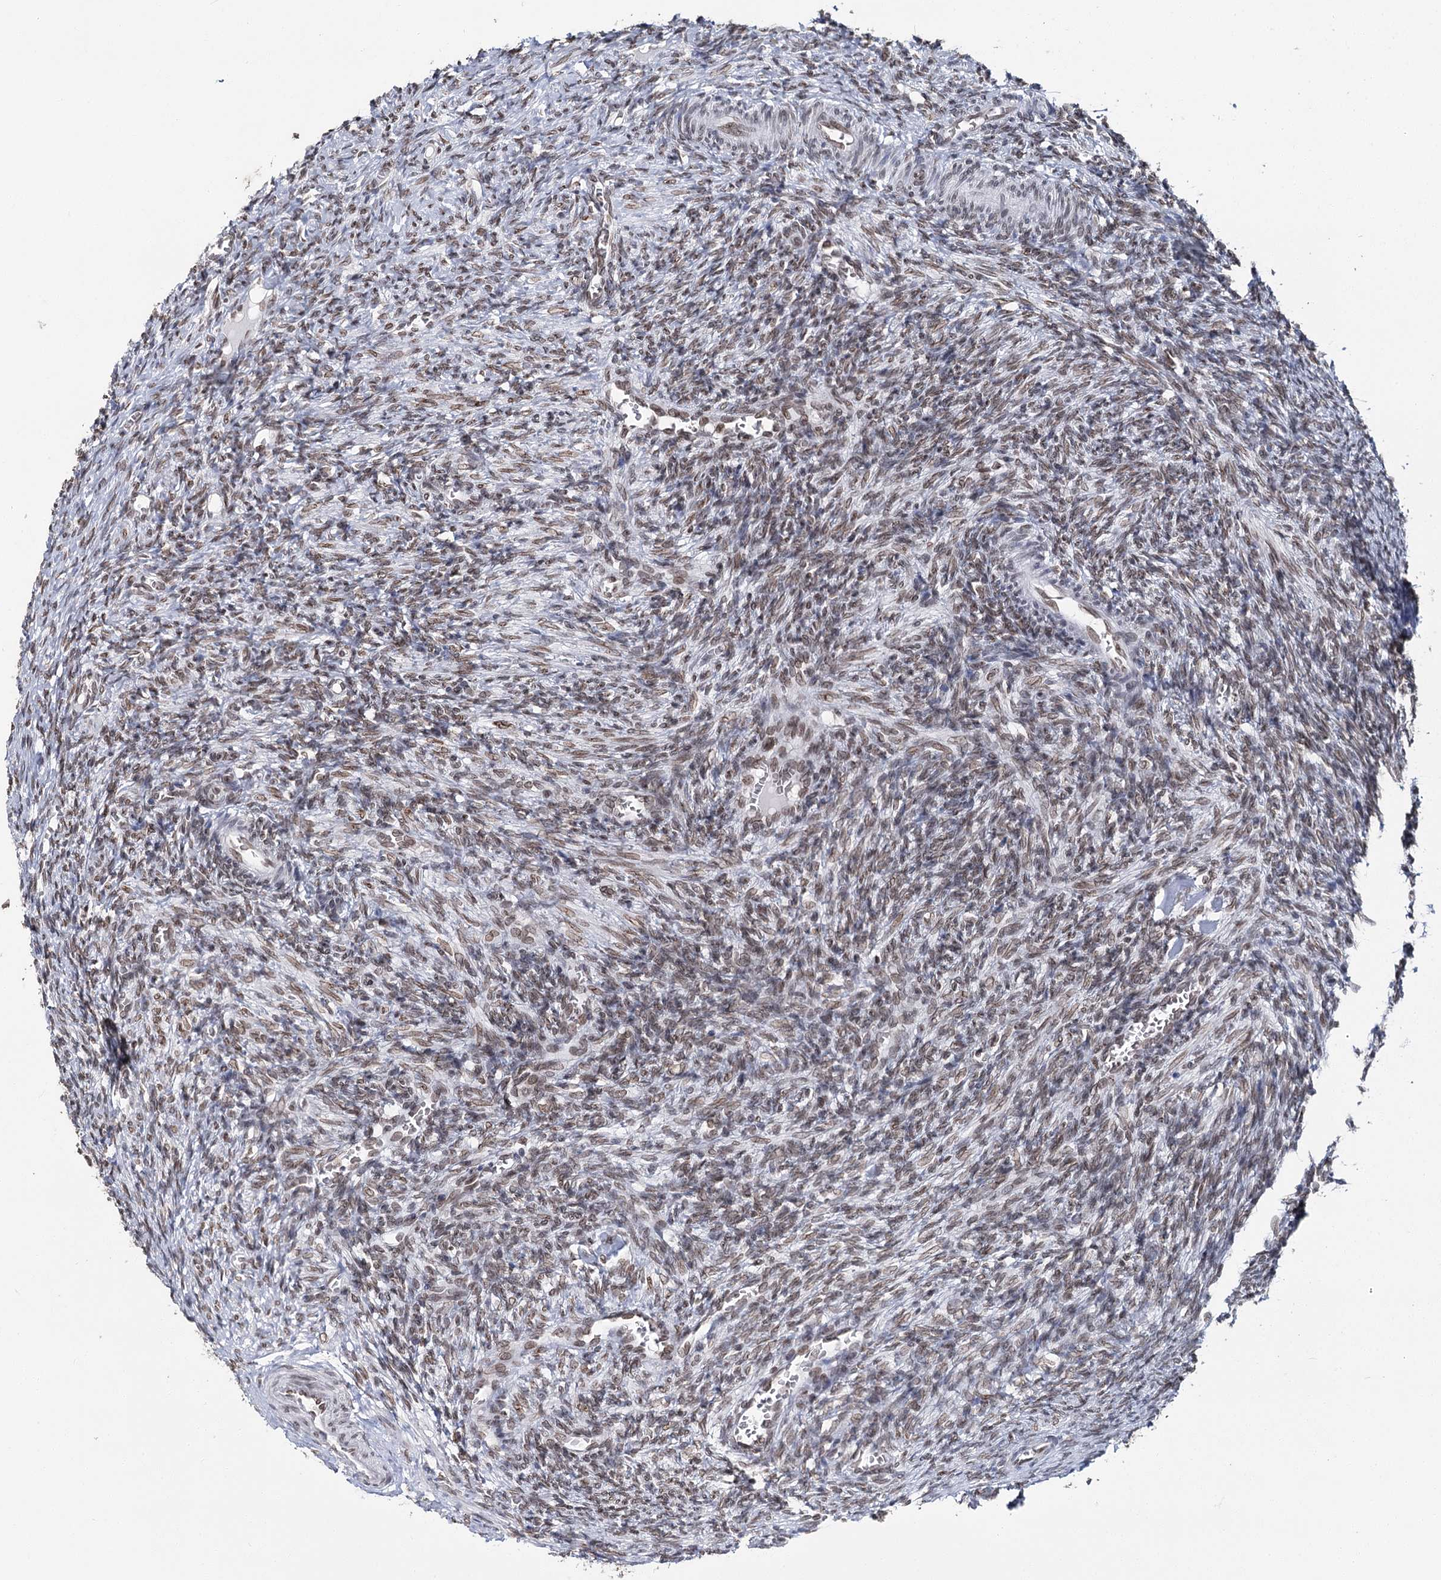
{"staining": {"intensity": "weak", "quantity": ">75%", "location": "nuclear"}, "tissue": "ovary", "cell_type": "Ovarian stroma cells", "image_type": "normal", "snomed": [{"axis": "morphology", "description": "Normal tissue, NOS"}, {"axis": "topography", "description": "Ovary"}], "caption": "Approximately >75% of ovarian stroma cells in normal human ovary show weak nuclear protein expression as visualized by brown immunohistochemical staining.", "gene": "KIAA0930", "patient": {"sex": "female", "age": 27}}